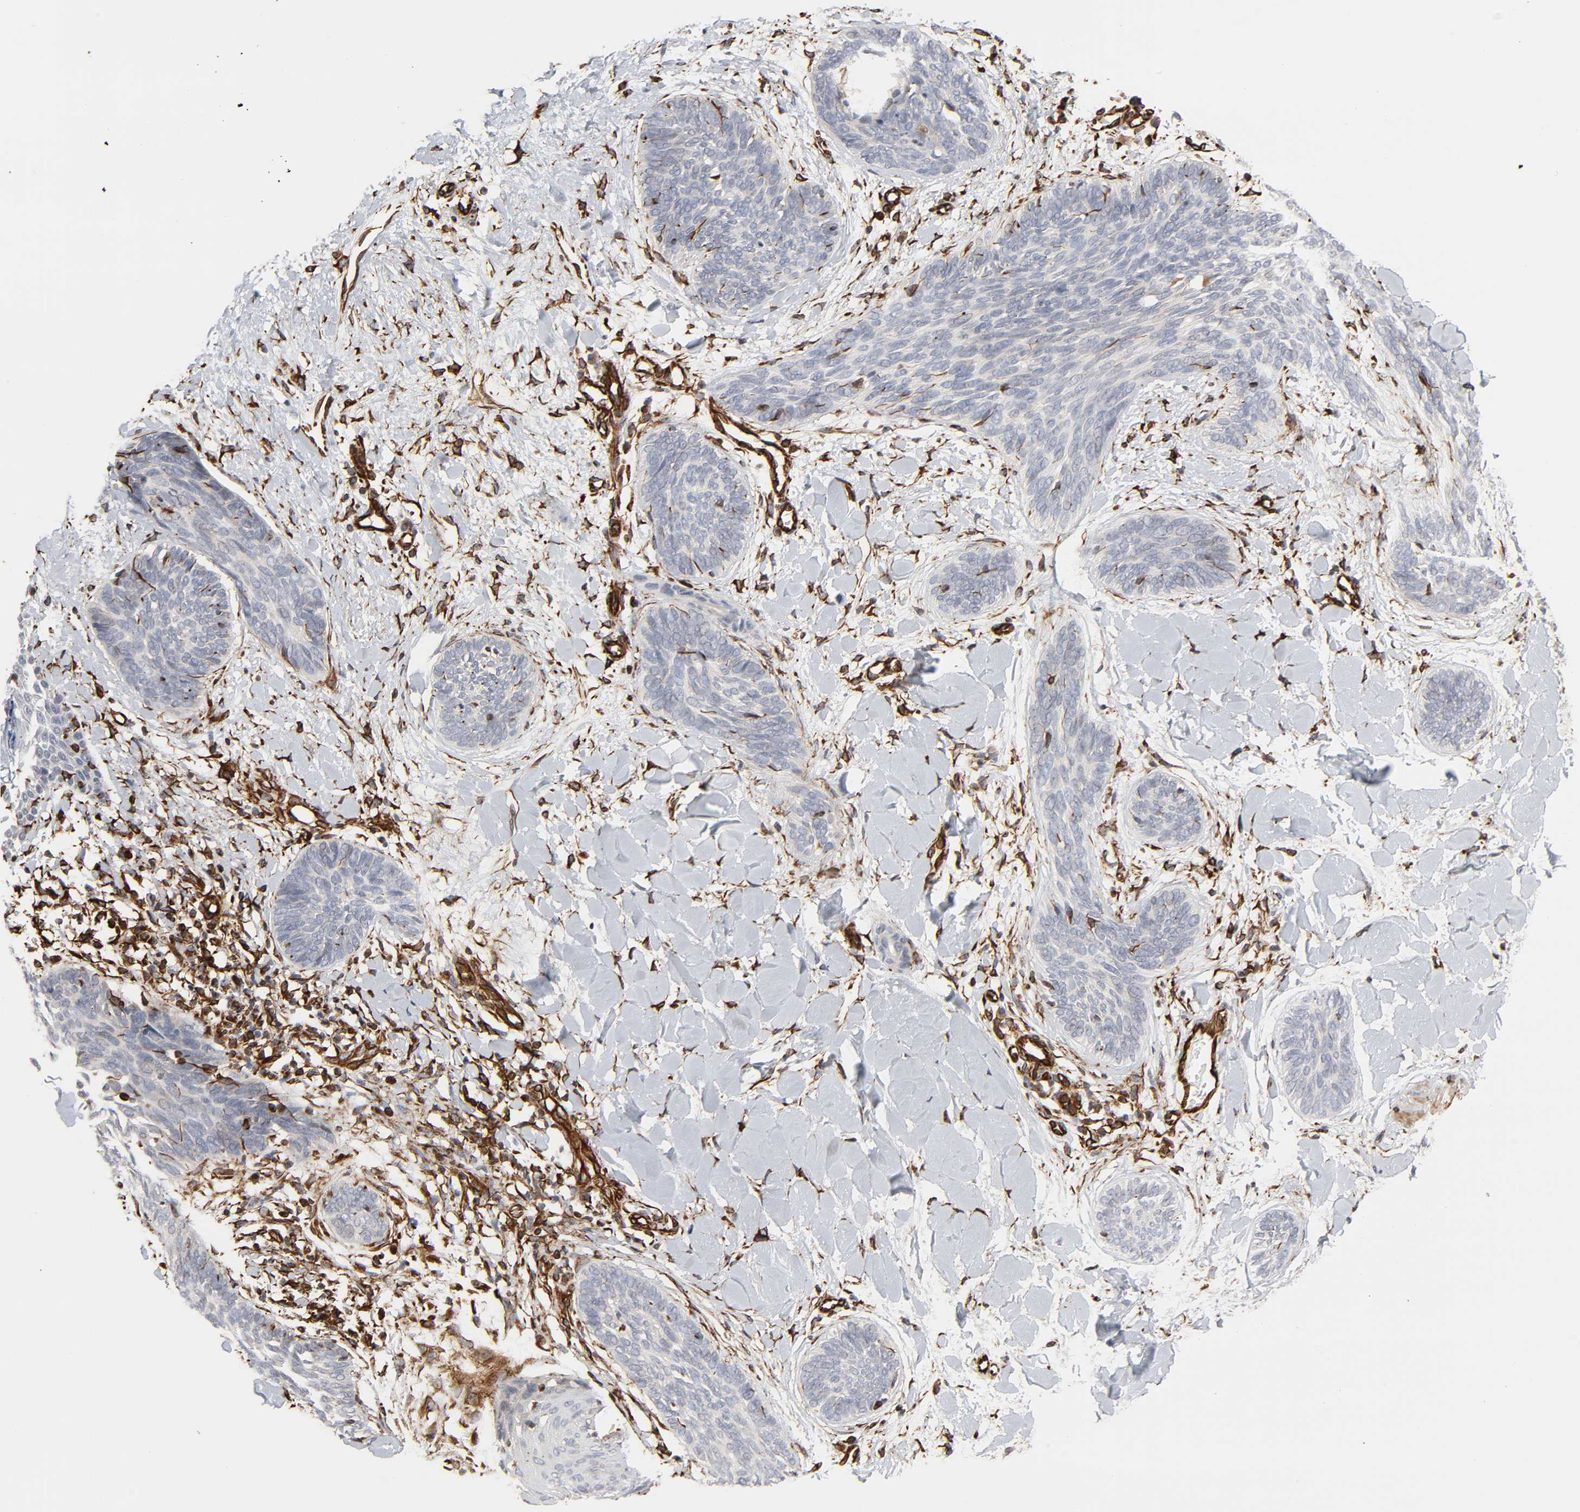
{"staining": {"intensity": "negative", "quantity": "none", "location": "none"}, "tissue": "skin cancer", "cell_type": "Tumor cells", "image_type": "cancer", "snomed": [{"axis": "morphology", "description": "Basal cell carcinoma"}, {"axis": "topography", "description": "Skin"}], "caption": "The IHC photomicrograph has no significant staining in tumor cells of skin basal cell carcinoma tissue.", "gene": "FAM118A", "patient": {"sex": "female", "age": 81}}